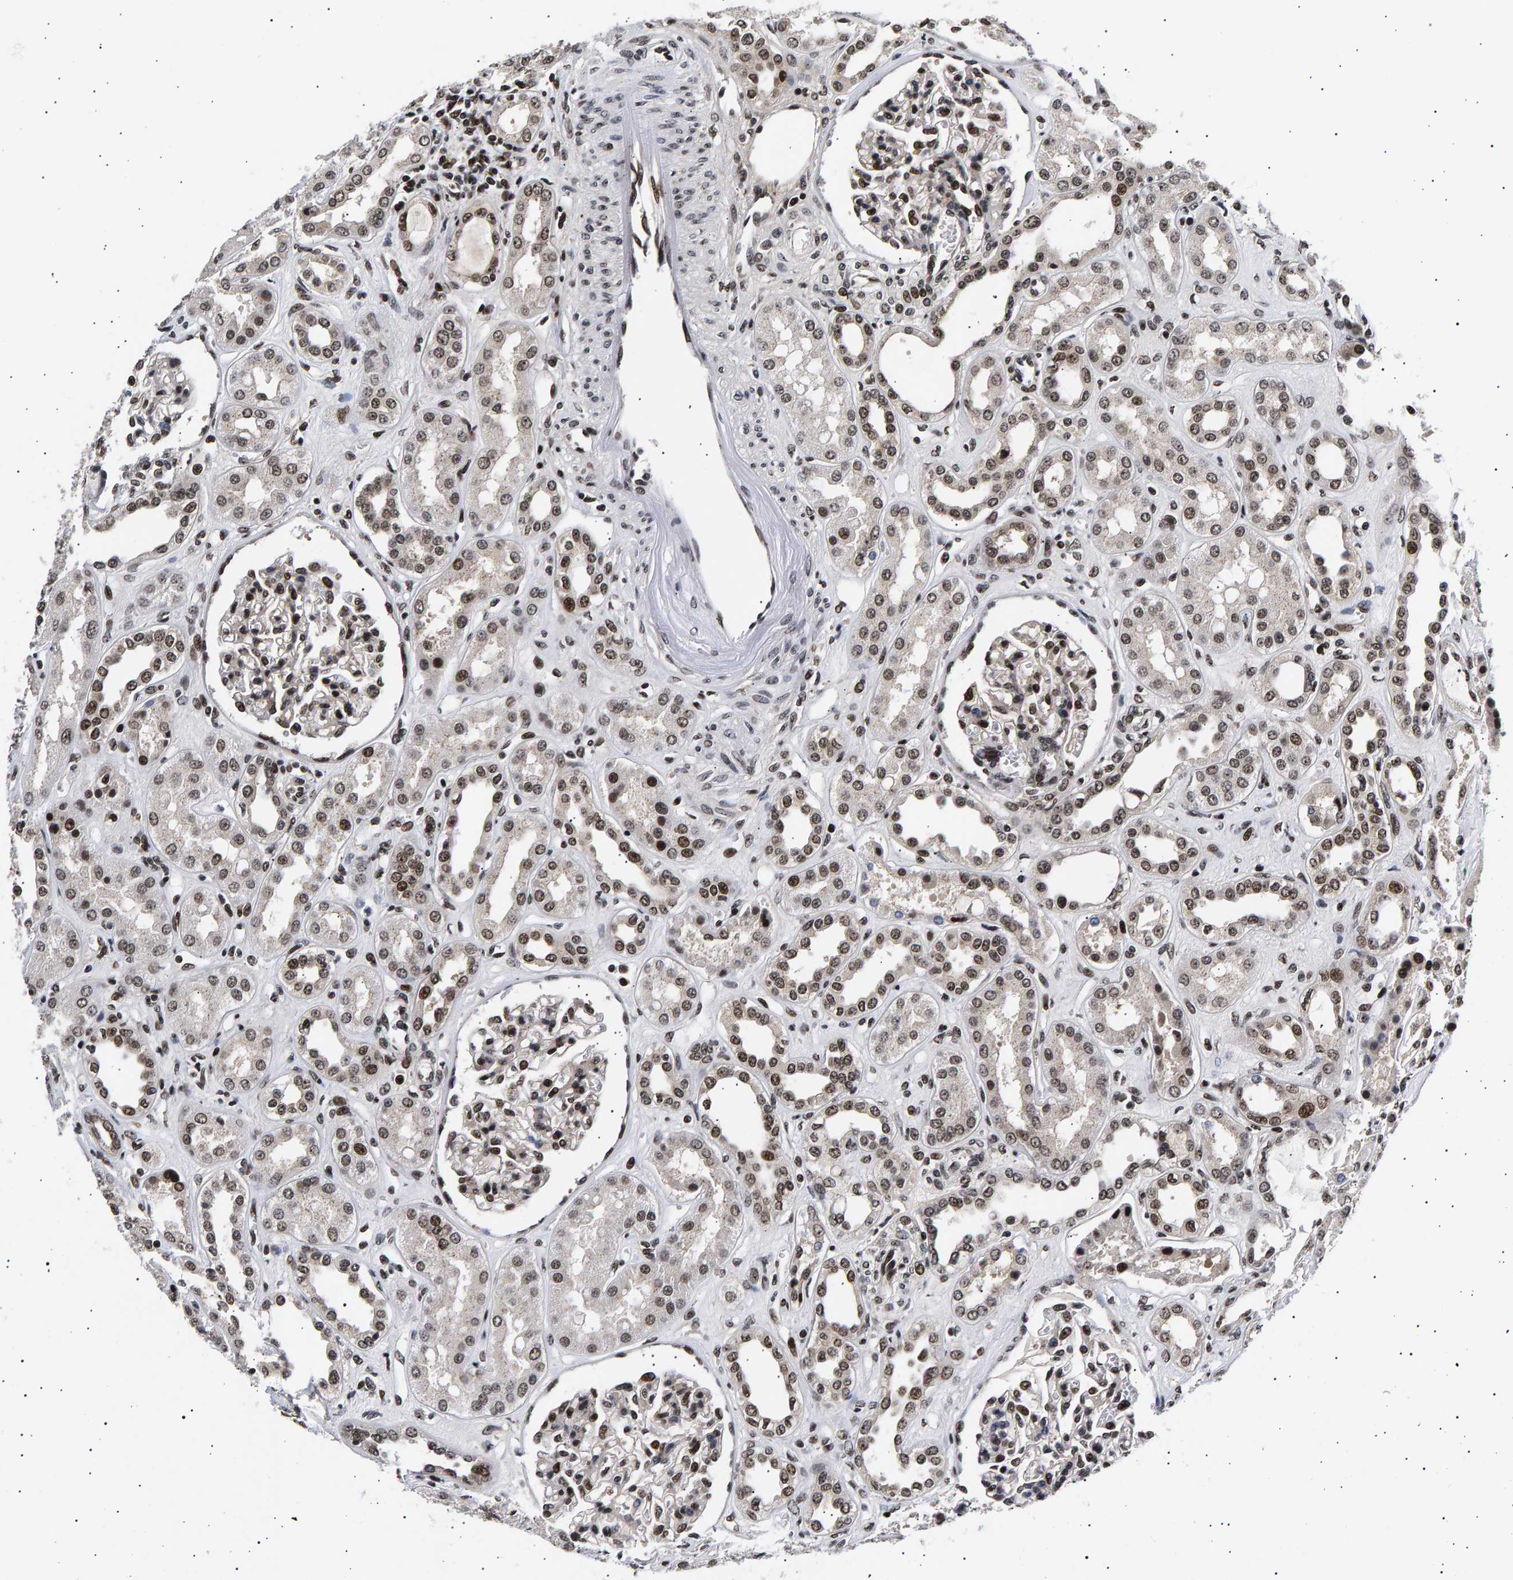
{"staining": {"intensity": "strong", "quantity": ">75%", "location": "nuclear"}, "tissue": "kidney", "cell_type": "Cells in glomeruli", "image_type": "normal", "snomed": [{"axis": "morphology", "description": "Normal tissue, NOS"}, {"axis": "topography", "description": "Kidney"}], "caption": "Protein expression analysis of unremarkable kidney shows strong nuclear positivity in approximately >75% of cells in glomeruli. Nuclei are stained in blue.", "gene": "ANKRD40", "patient": {"sex": "male", "age": 59}}